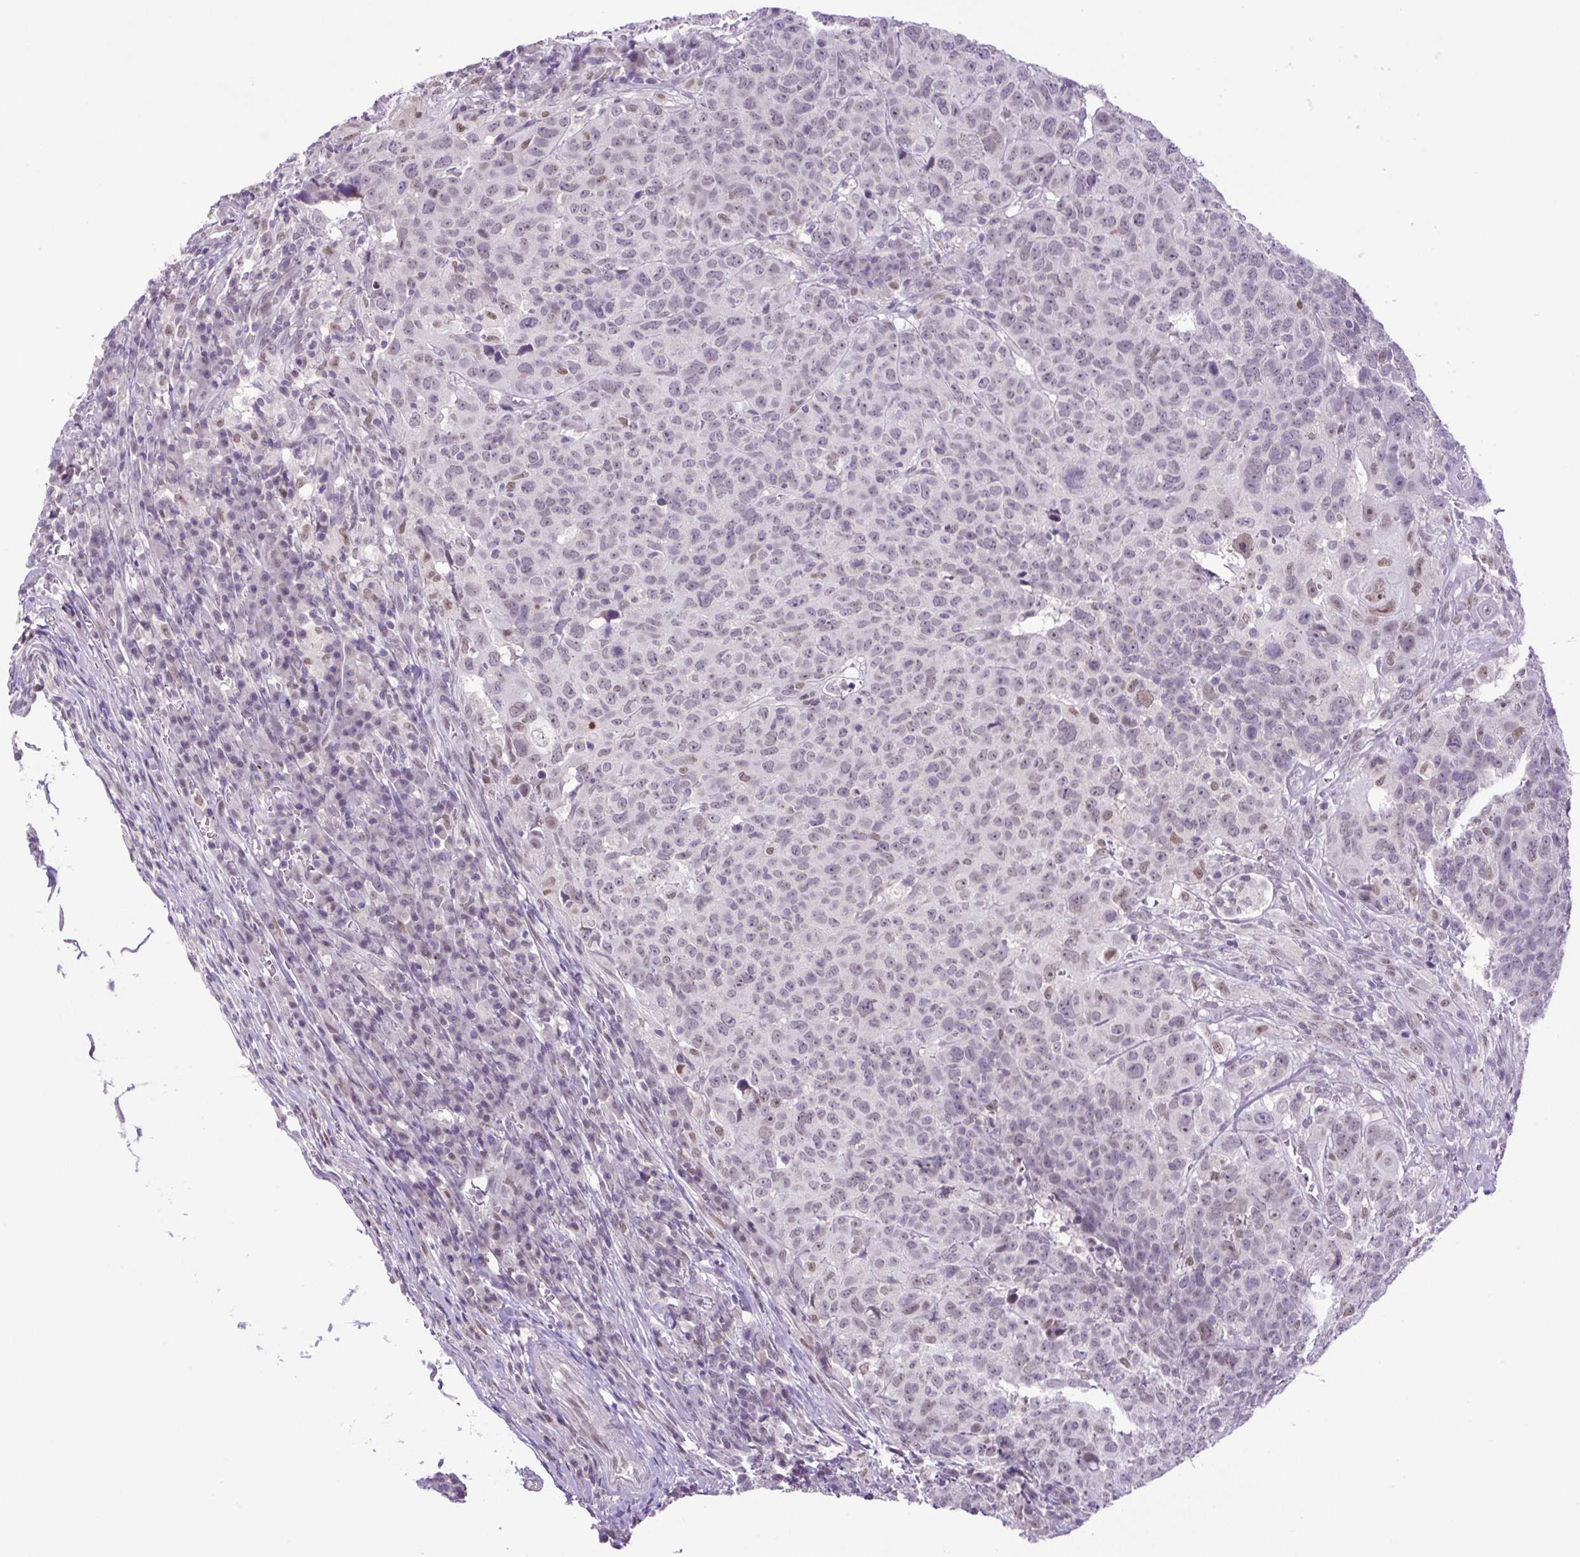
{"staining": {"intensity": "weak", "quantity": "25%-75%", "location": "nuclear"}, "tissue": "head and neck cancer", "cell_type": "Tumor cells", "image_type": "cancer", "snomed": [{"axis": "morphology", "description": "Normal tissue, NOS"}, {"axis": "morphology", "description": "Squamous cell carcinoma, NOS"}, {"axis": "topography", "description": "Skeletal muscle"}, {"axis": "topography", "description": "Vascular tissue"}, {"axis": "topography", "description": "Peripheral nerve tissue"}, {"axis": "topography", "description": "Head-Neck"}], "caption": "Immunohistochemical staining of human head and neck squamous cell carcinoma demonstrates low levels of weak nuclear positivity in about 25%-75% of tumor cells.", "gene": "KPNA1", "patient": {"sex": "male", "age": 66}}